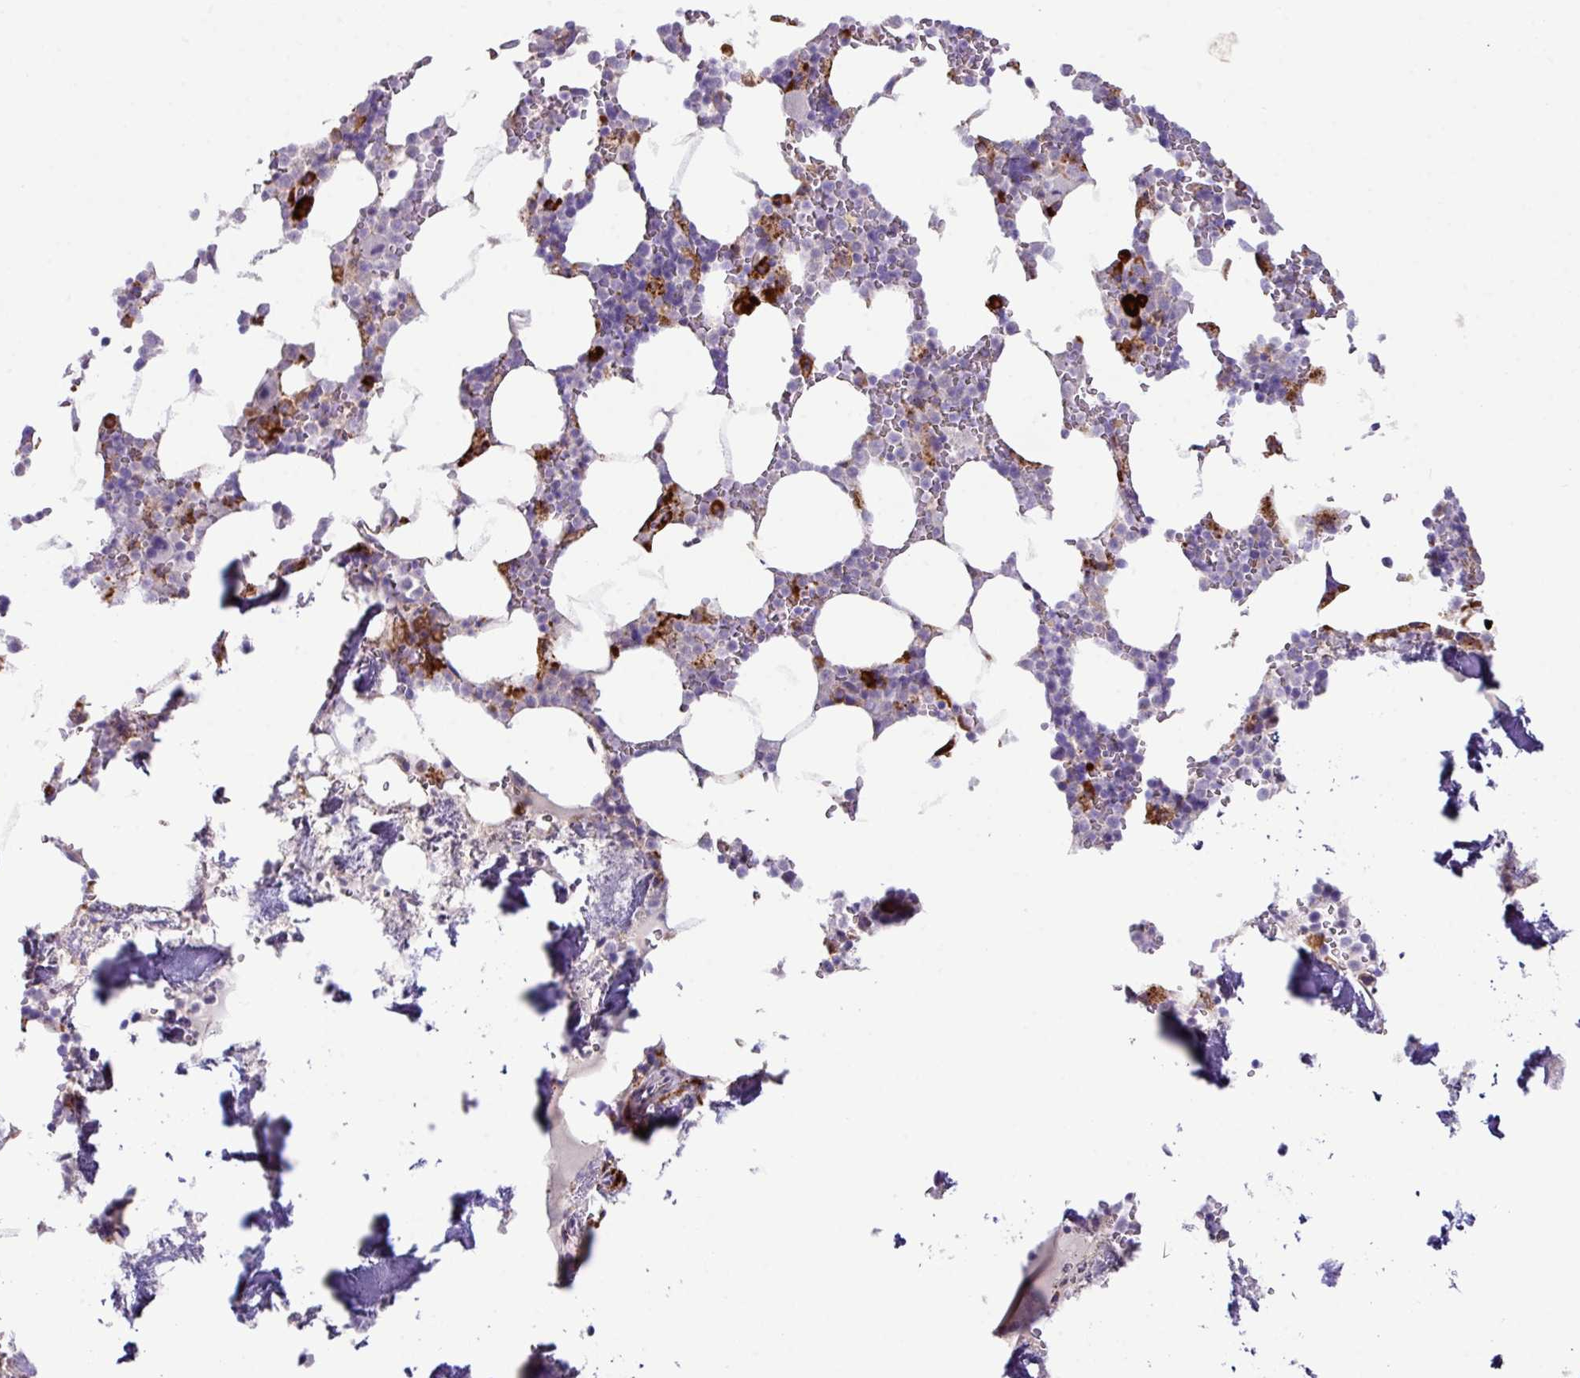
{"staining": {"intensity": "strong", "quantity": "<25%", "location": "cytoplasmic/membranous"}, "tissue": "bone marrow", "cell_type": "Hematopoietic cells", "image_type": "normal", "snomed": [{"axis": "morphology", "description": "Normal tissue, NOS"}, {"axis": "topography", "description": "Bone marrow"}], "caption": "IHC staining of unremarkable bone marrow, which reveals medium levels of strong cytoplasmic/membranous staining in about <25% of hematopoietic cells indicating strong cytoplasmic/membranous protein staining. The staining was performed using DAB (brown) for protein detection and nuclei were counterstained in hematoxylin (blue).", "gene": "RGS21", "patient": {"sex": "male", "age": 64}}